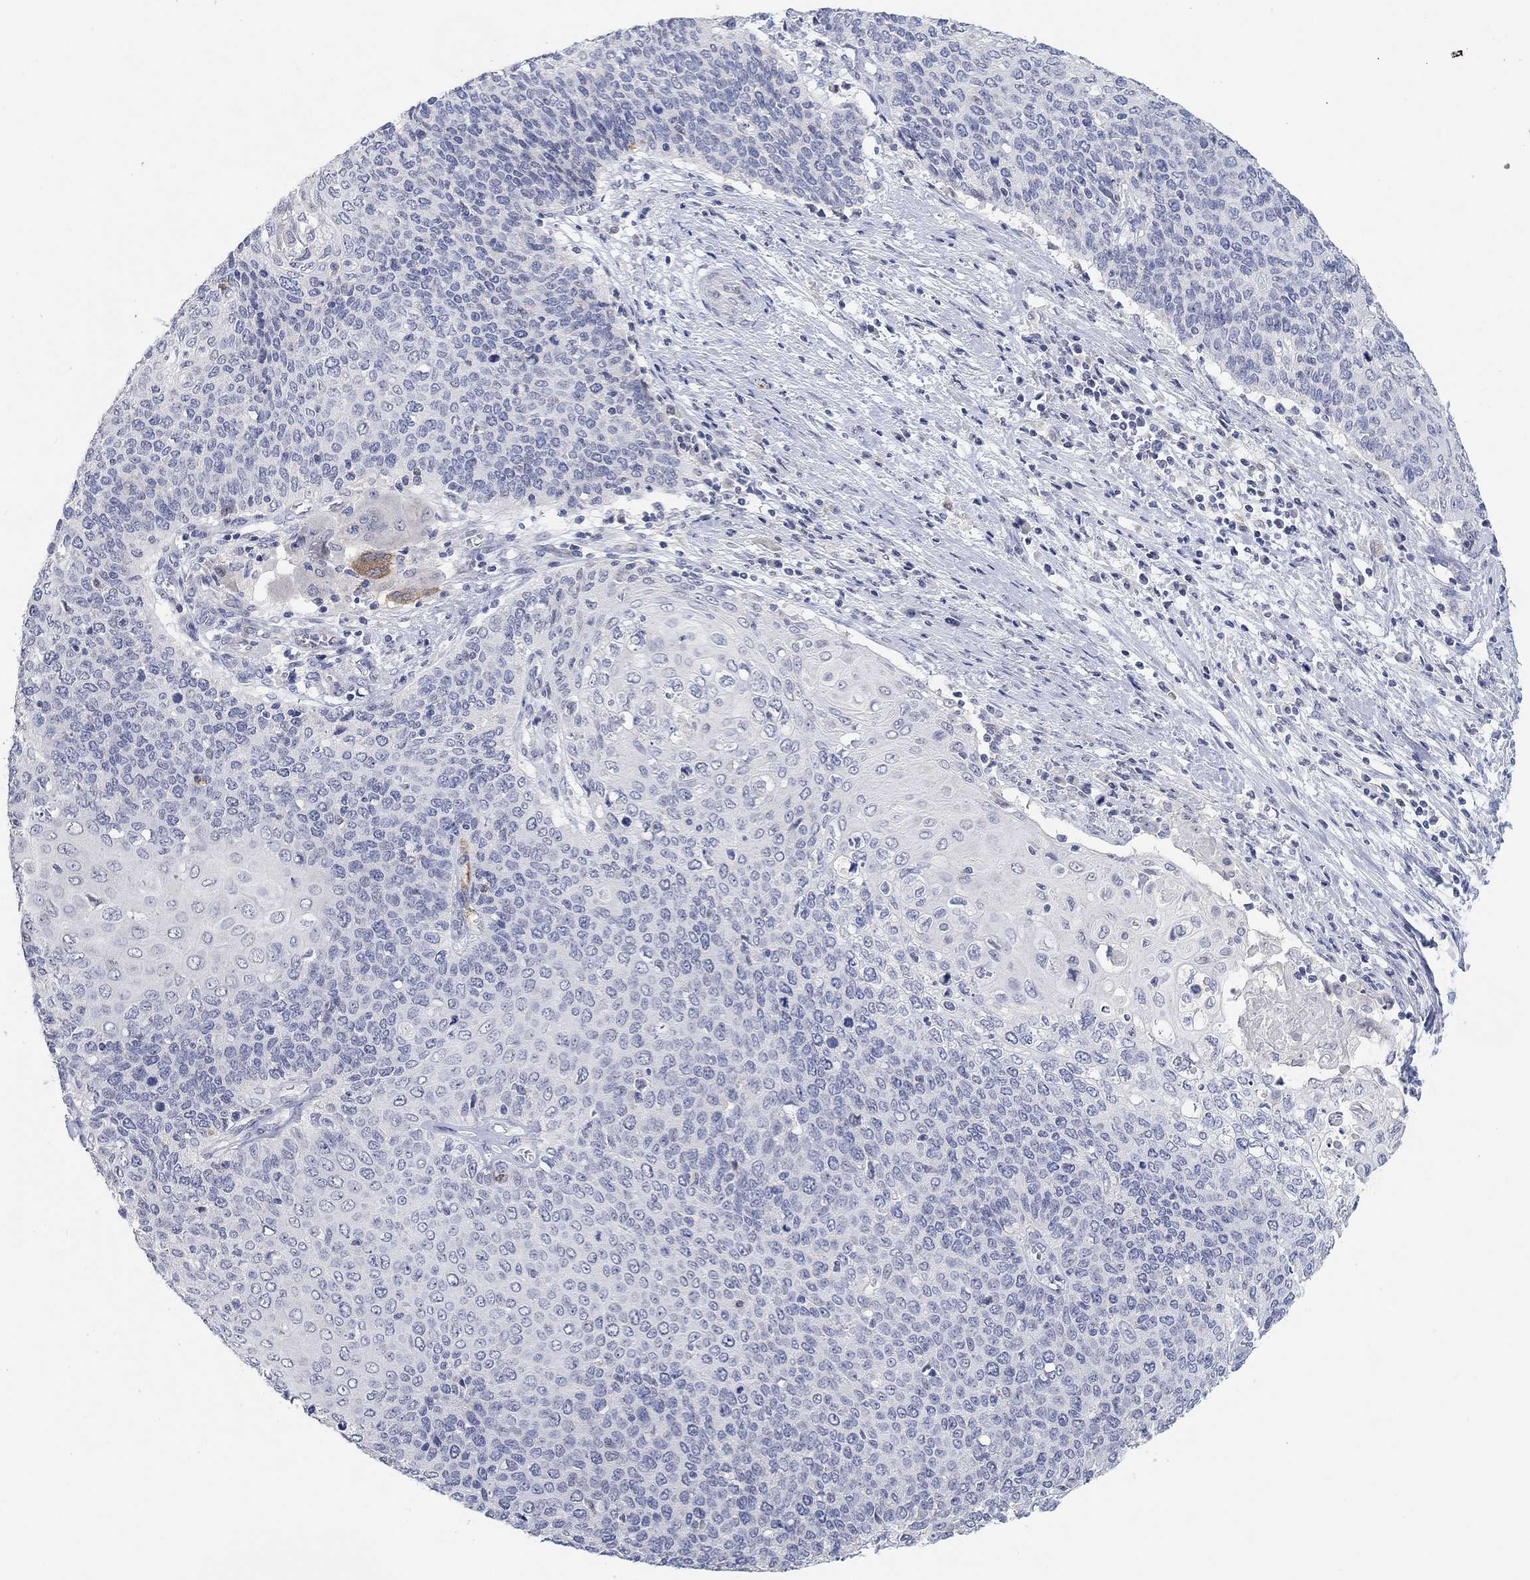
{"staining": {"intensity": "negative", "quantity": "none", "location": "none"}, "tissue": "cervical cancer", "cell_type": "Tumor cells", "image_type": "cancer", "snomed": [{"axis": "morphology", "description": "Squamous cell carcinoma, NOS"}, {"axis": "topography", "description": "Cervix"}], "caption": "Immunohistochemistry (IHC) of human cervical squamous cell carcinoma shows no staining in tumor cells.", "gene": "VAT1L", "patient": {"sex": "female", "age": 39}}